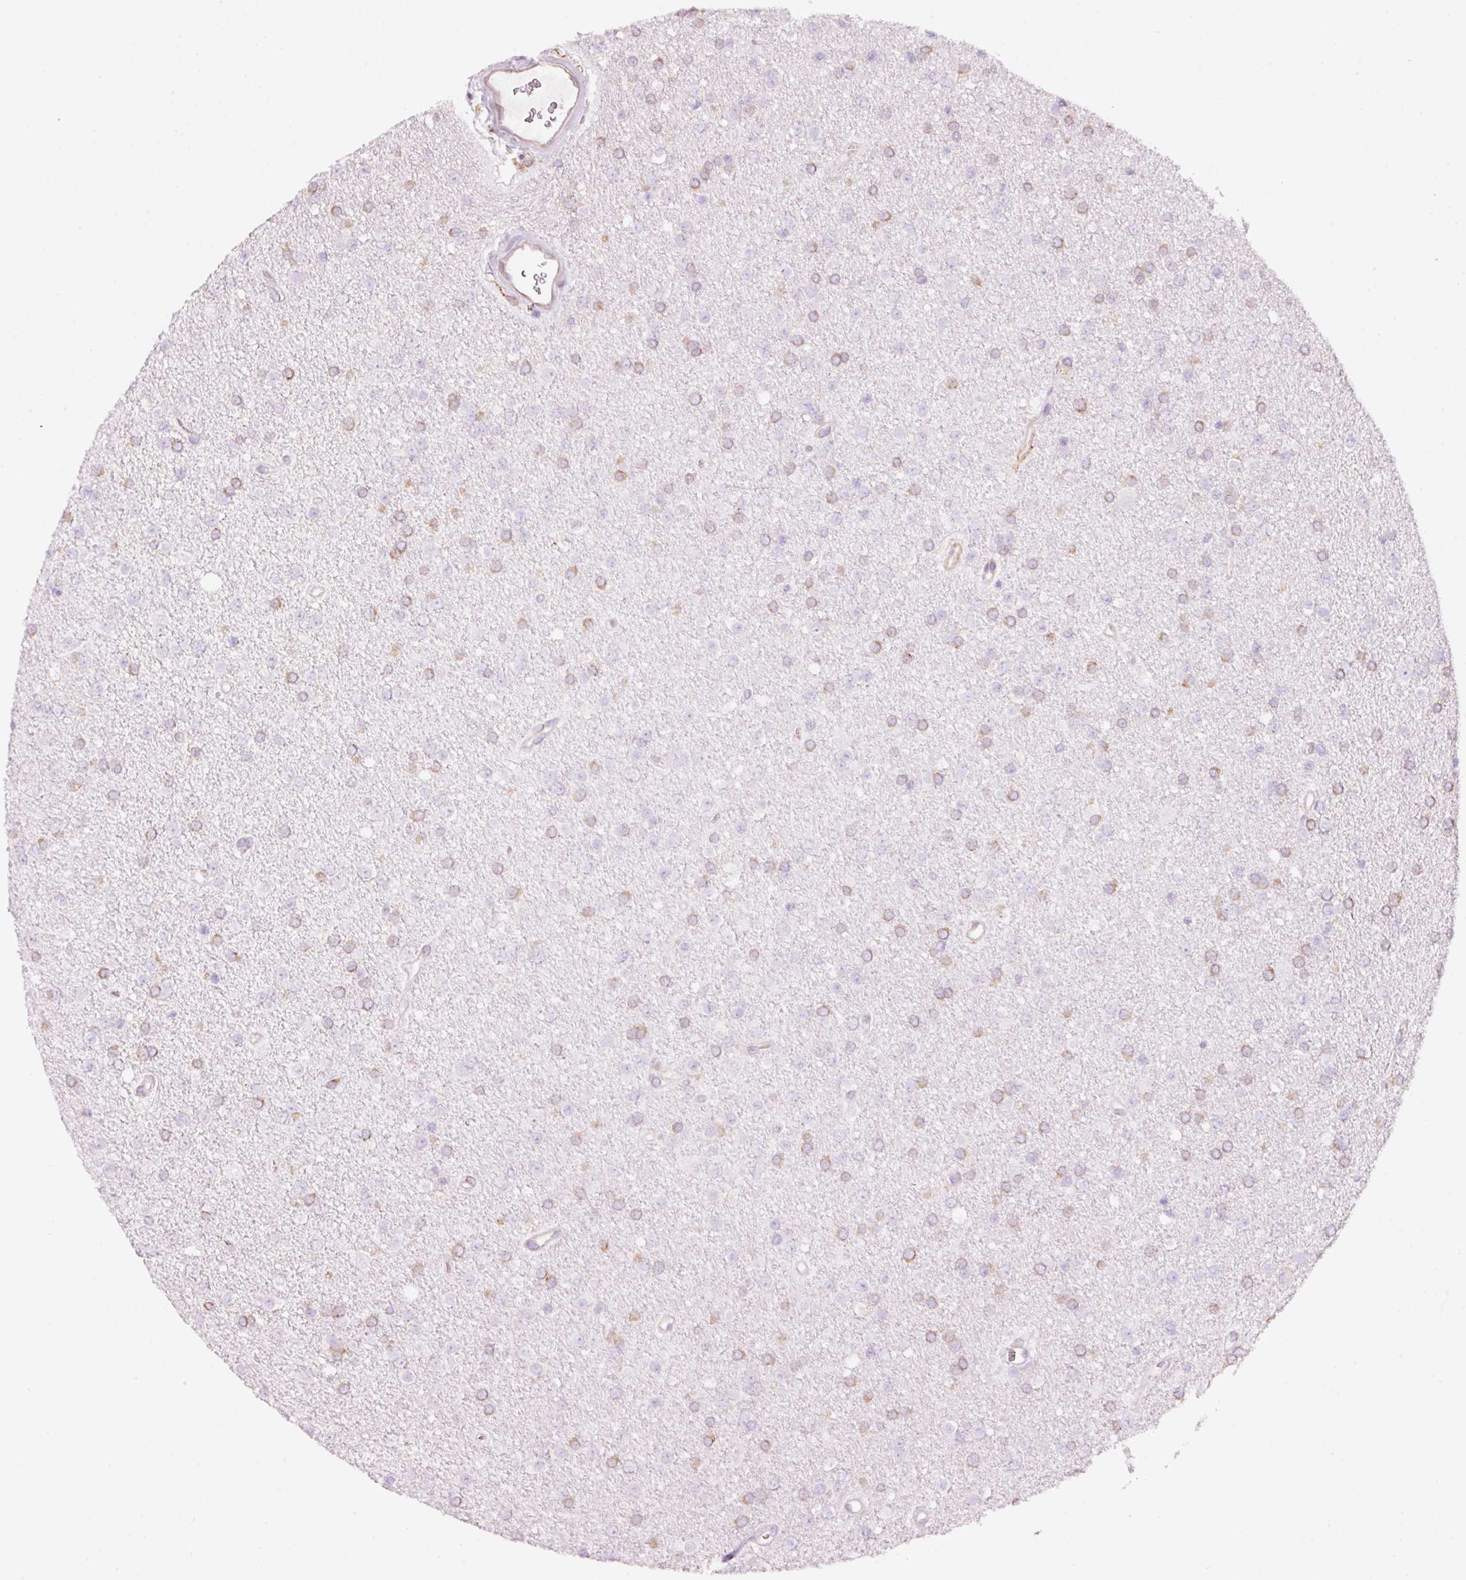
{"staining": {"intensity": "moderate", "quantity": "<25%", "location": "cytoplasmic/membranous"}, "tissue": "glioma", "cell_type": "Tumor cells", "image_type": "cancer", "snomed": [{"axis": "morphology", "description": "Glioma, malignant, Low grade"}, {"axis": "topography", "description": "Brain"}], "caption": "Immunohistochemical staining of human malignant low-grade glioma displays low levels of moderate cytoplasmic/membranous staining in about <25% of tumor cells.", "gene": "GCG", "patient": {"sex": "female", "age": 34}}